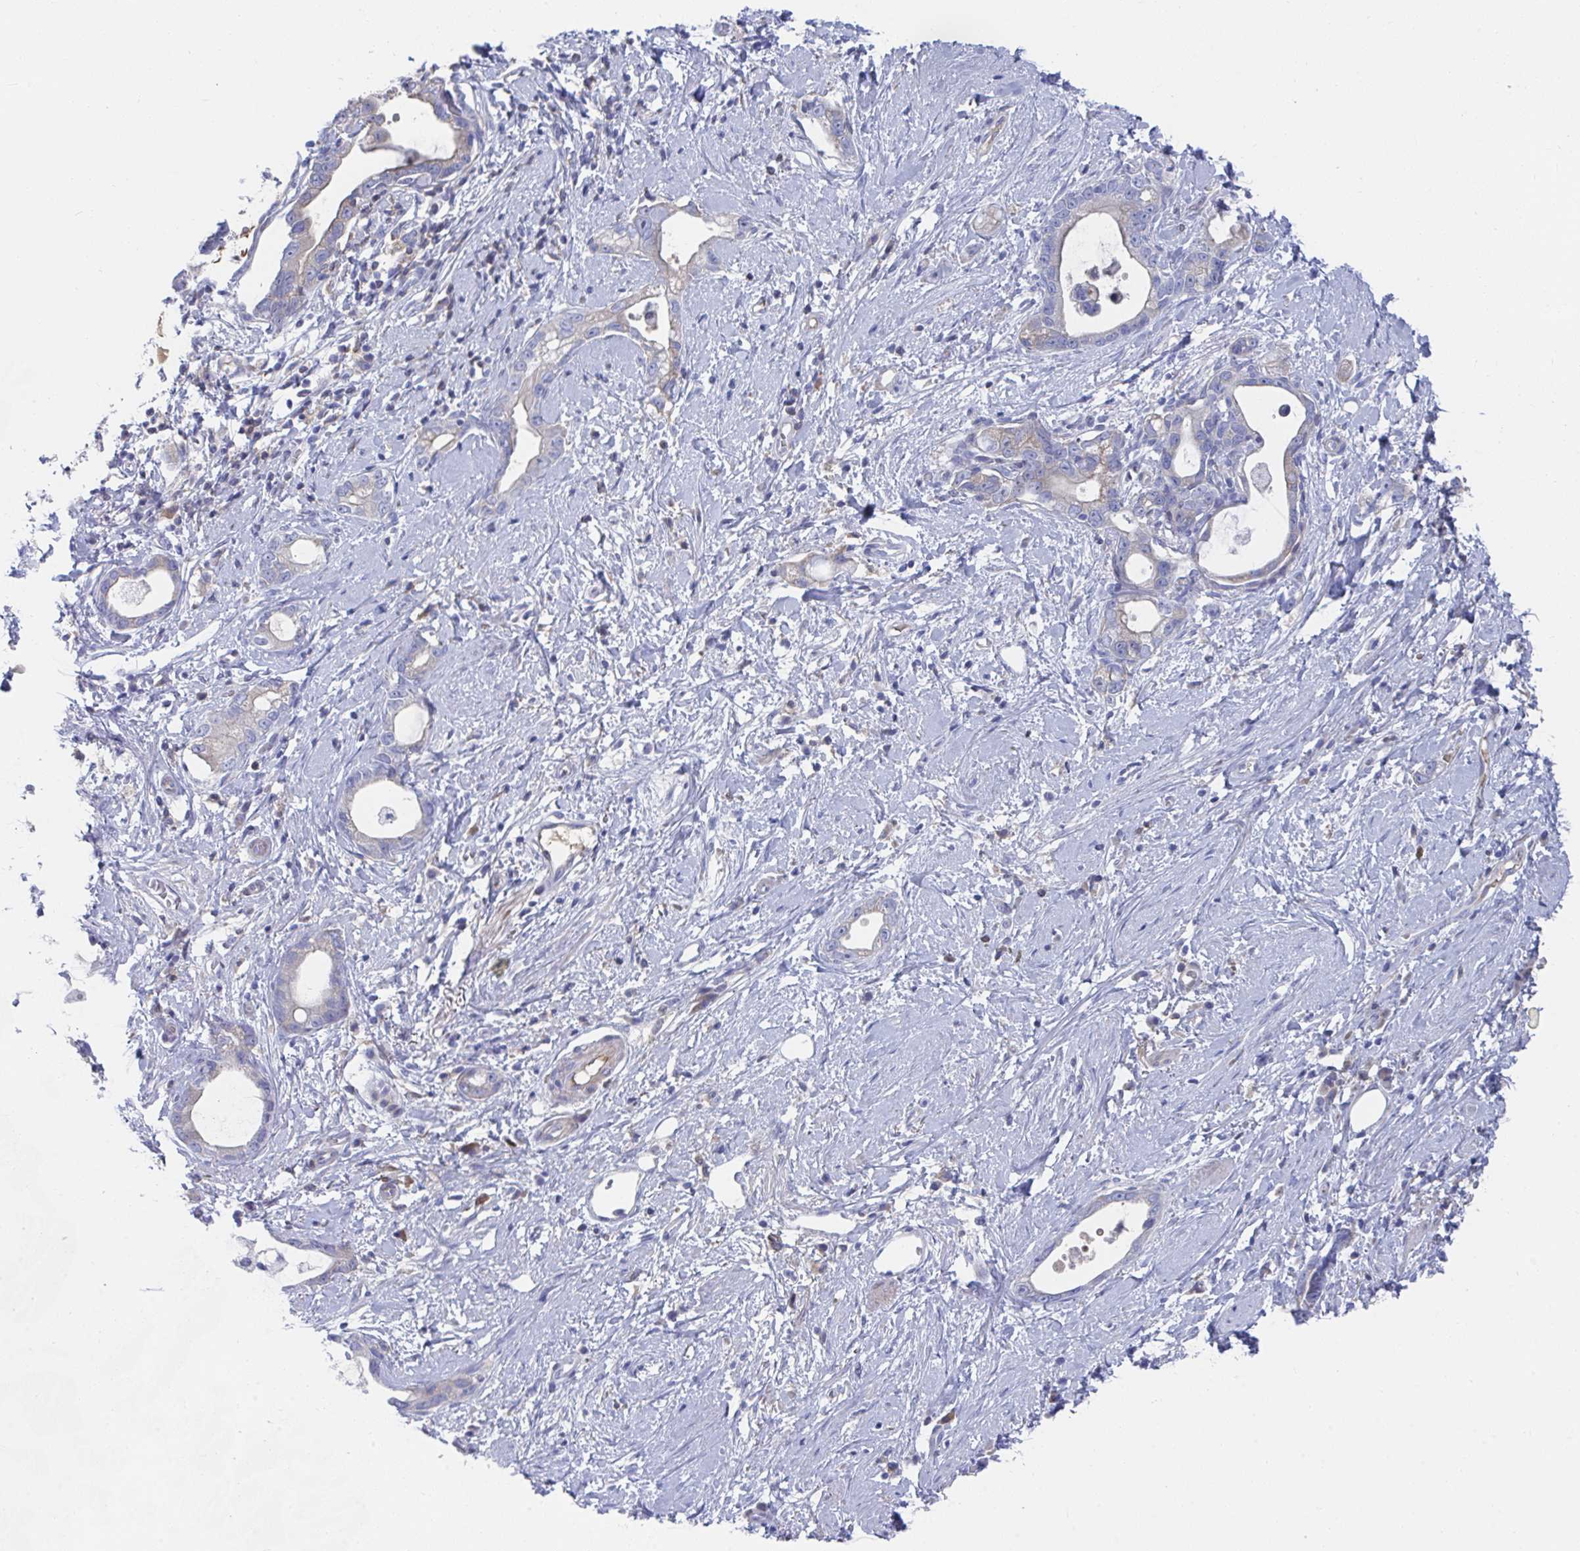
{"staining": {"intensity": "negative", "quantity": "none", "location": "none"}, "tissue": "stomach cancer", "cell_type": "Tumor cells", "image_type": "cancer", "snomed": [{"axis": "morphology", "description": "Adenocarcinoma, NOS"}, {"axis": "topography", "description": "Stomach"}], "caption": "Image shows no protein staining in tumor cells of adenocarcinoma (stomach) tissue. (DAB immunohistochemistry, high magnification).", "gene": "TNFAIP6", "patient": {"sex": "male", "age": 55}}